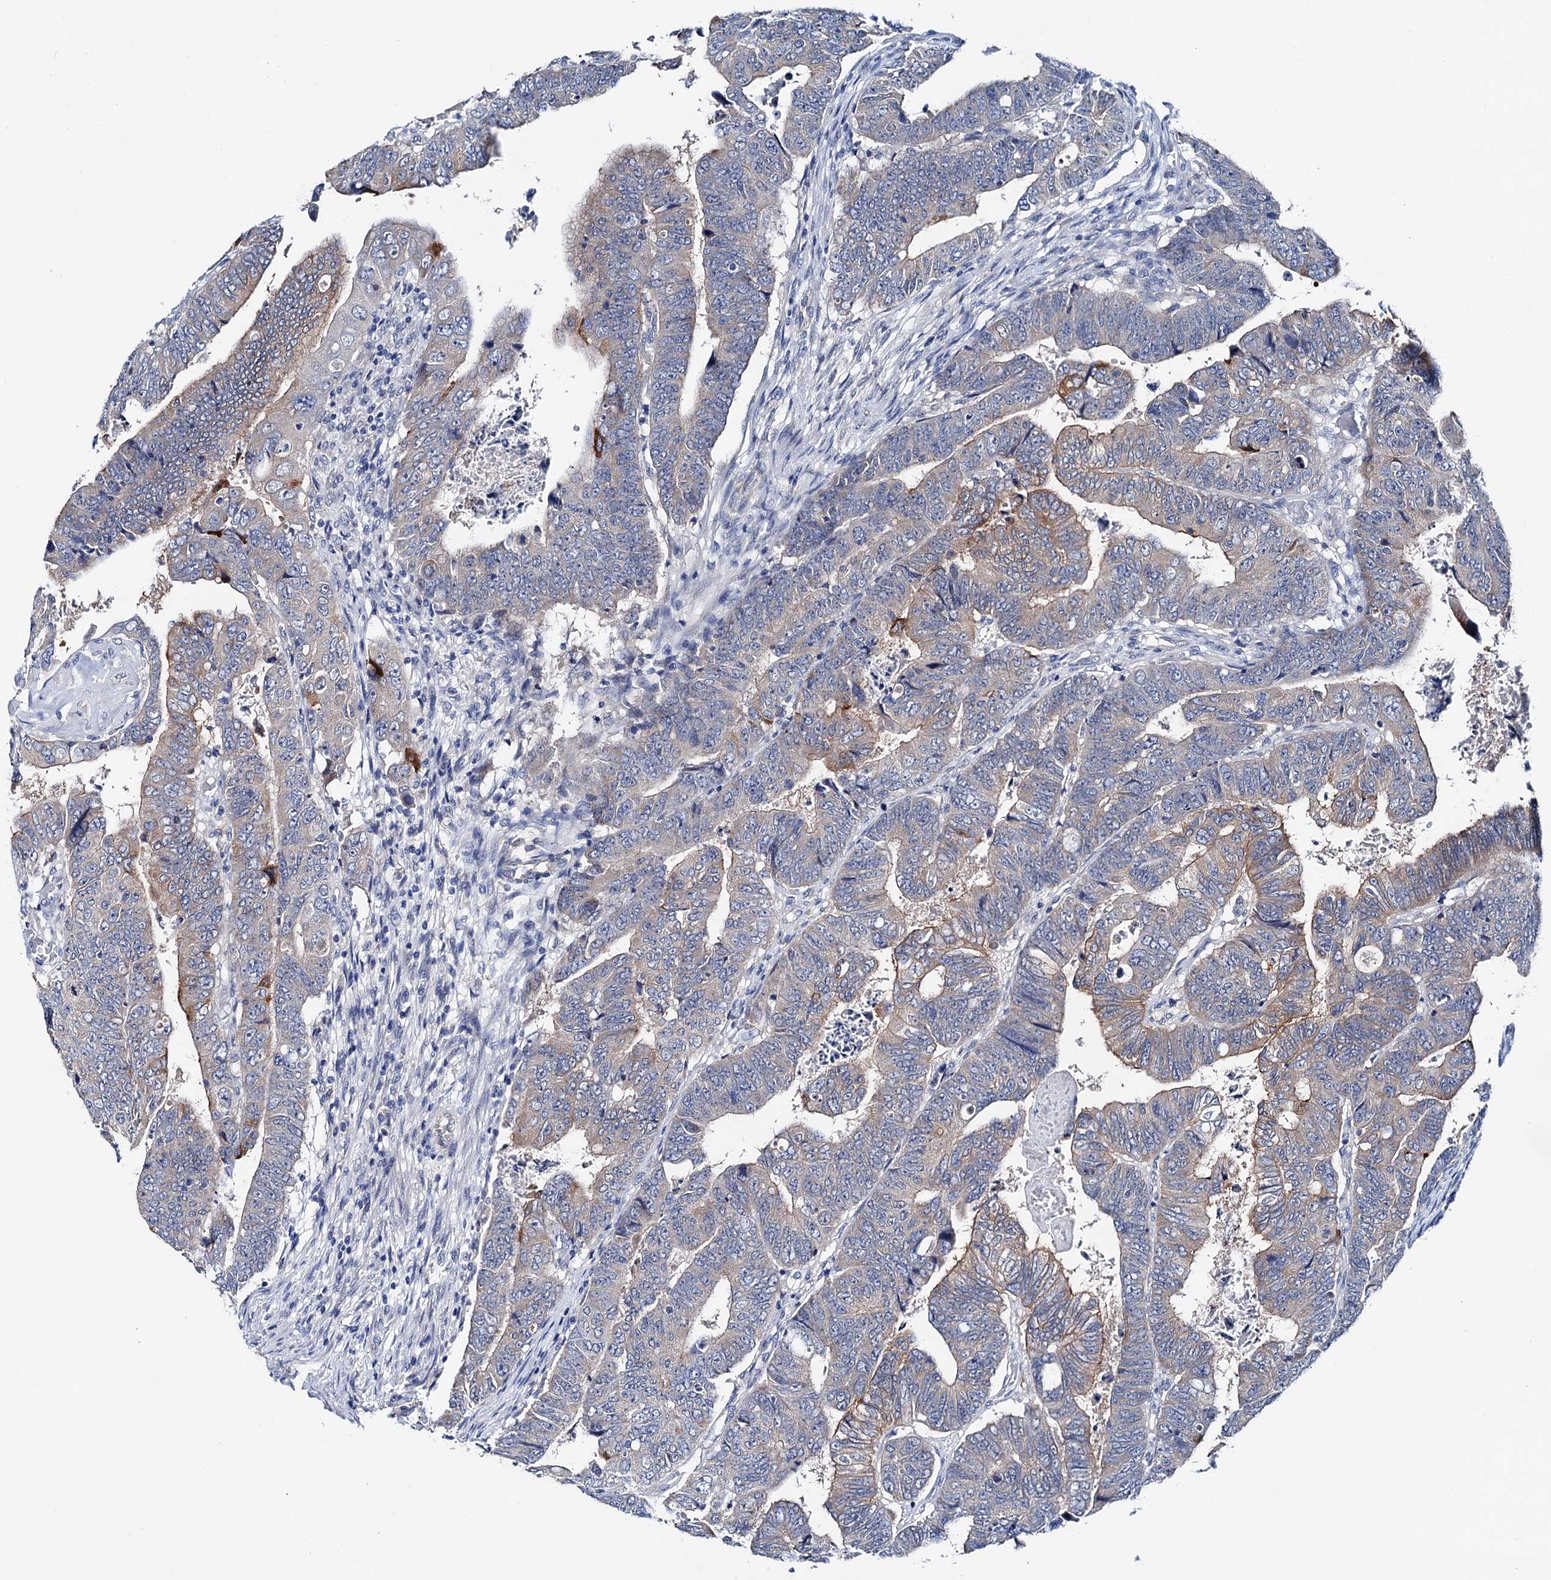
{"staining": {"intensity": "weak", "quantity": "<25%", "location": "cytoplasmic/membranous"}, "tissue": "colorectal cancer", "cell_type": "Tumor cells", "image_type": "cancer", "snomed": [{"axis": "morphology", "description": "Normal tissue, NOS"}, {"axis": "morphology", "description": "Adenocarcinoma, NOS"}, {"axis": "topography", "description": "Rectum"}], "caption": "This is an IHC micrograph of human colorectal cancer (adenocarcinoma). There is no positivity in tumor cells.", "gene": "SHROOM1", "patient": {"sex": "female", "age": 65}}